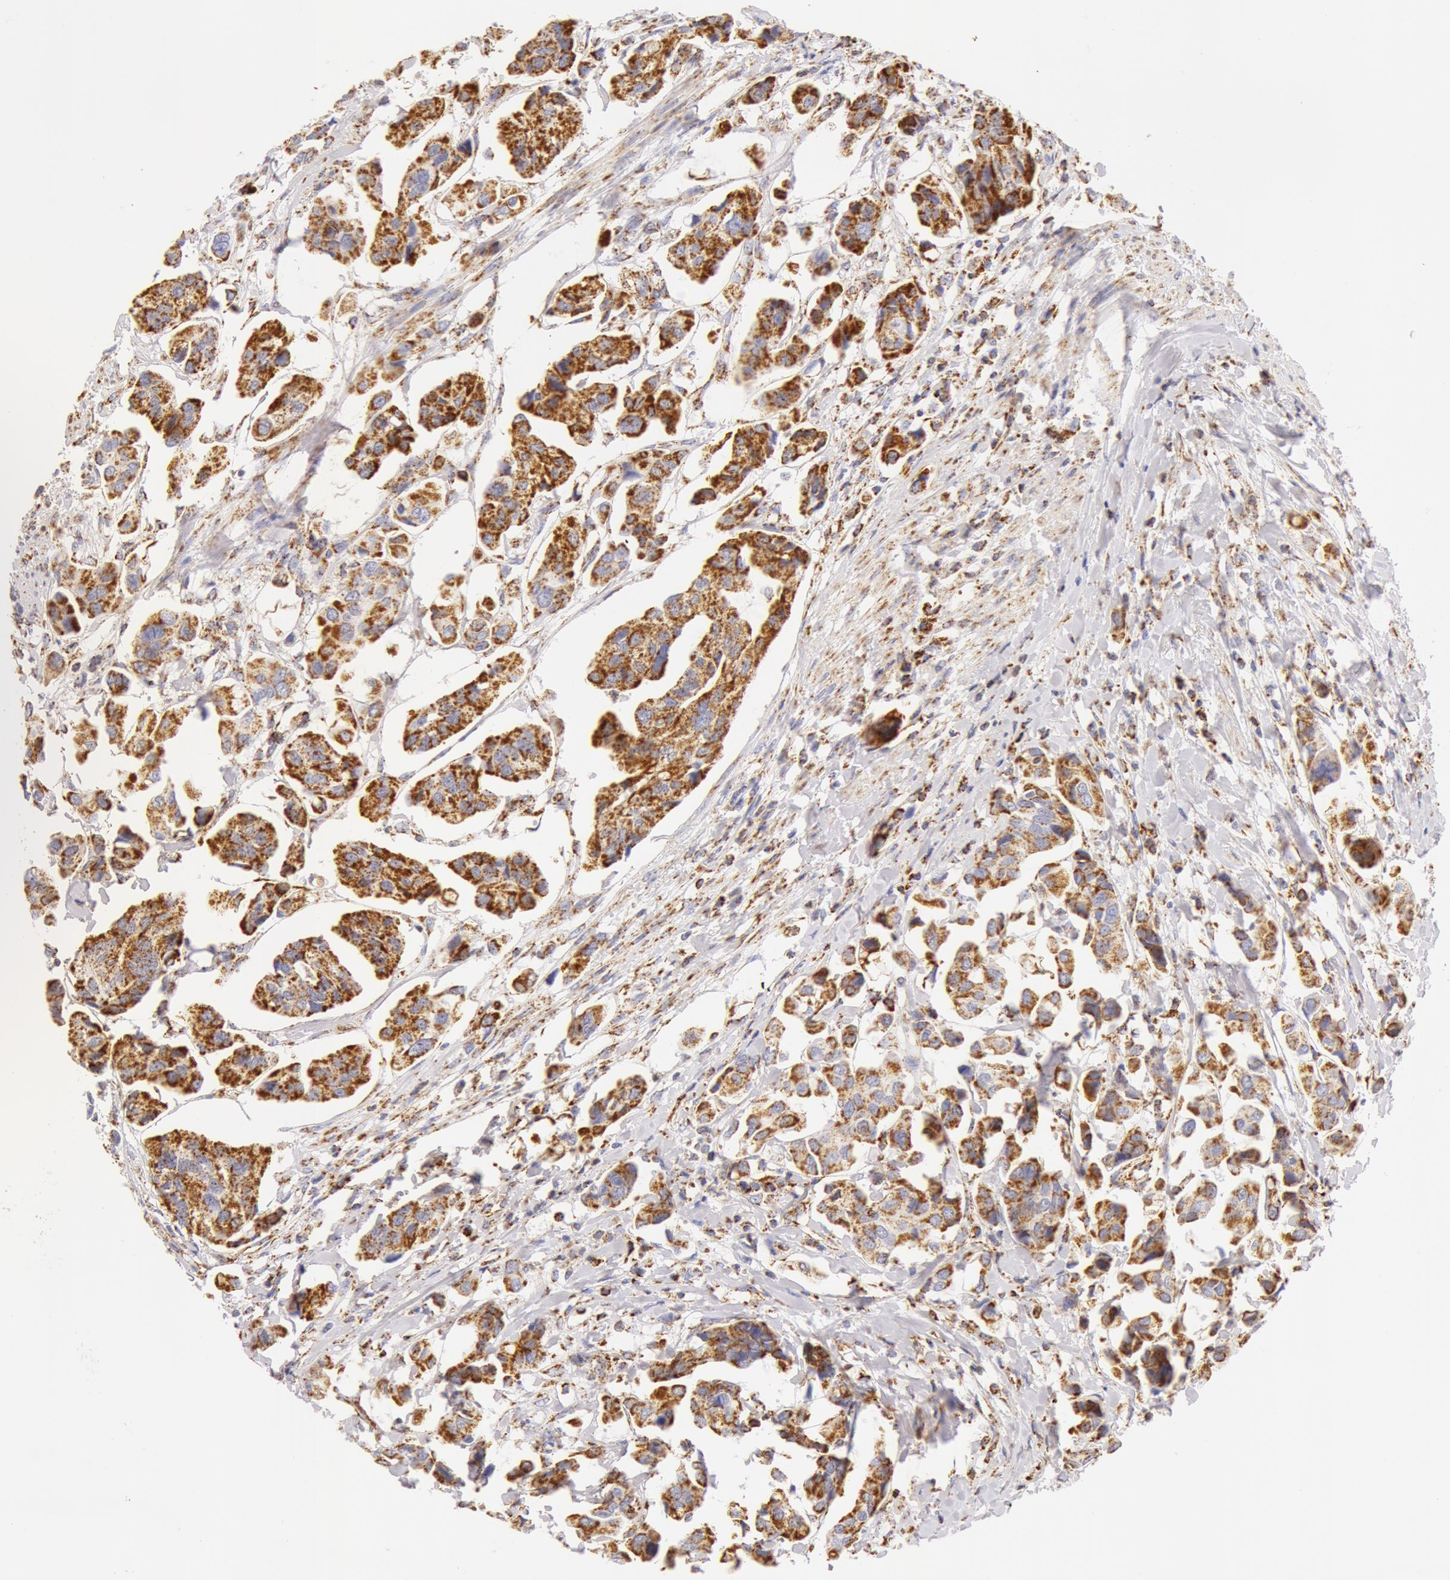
{"staining": {"intensity": "moderate", "quantity": ">75%", "location": "cytoplasmic/membranous"}, "tissue": "urothelial cancer", "cell_type": "Tumor cells", "image_type": "cancer", "snomed": [{"axis": "morphology", "description": "Adenocarcinoma, NOS"}, {"axis": "topography", "description": "Urinary bladder"}], "caption": "Human adenocarcinoma stained with a brown dye shows moderate cytoplasmic/membranous positive staining in about >75% of tumor cells.", "gene": "ATP5F1B", "patient": {"sex": "male", "age": 61}}